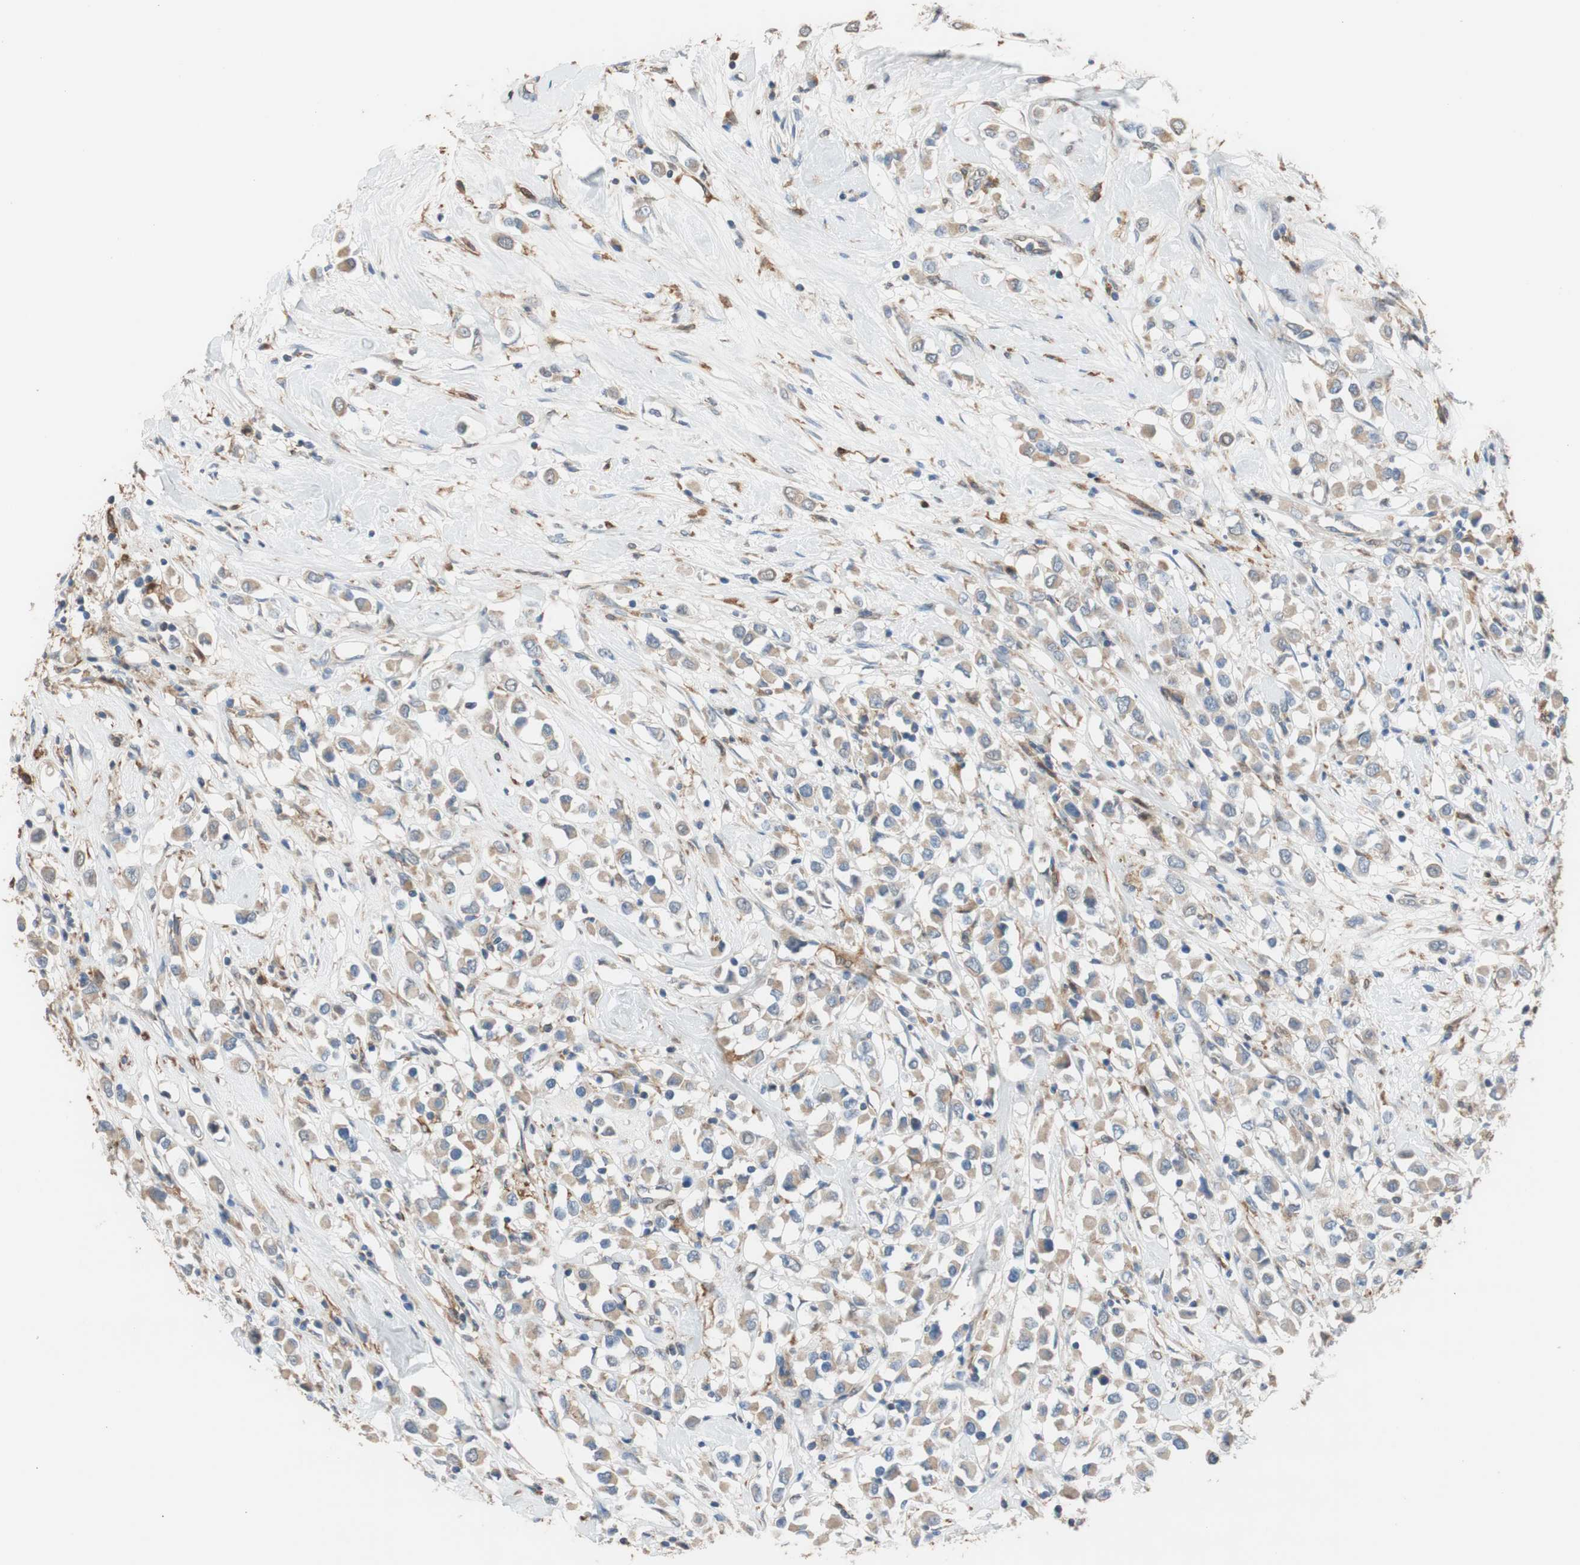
{"staining": {"intensity": "moderate", "quantity": ">75%", "location": "cytoplasmic/membranous"}, "tissue": "breast cancer", "cell_type": "Tumor cells", "image_type": "cancer", "snomed": [{"axis": "morphology", "description": "Duct carcinoma"}, {"axis": "topography", "description": "Breast"}], "caption": "IHC image of breast infiltrating ductal carcinoma stained for a protein (brown), which demonstrates medium levels of moderate cytoplasmic/membranous expression in about >75% of tumor cells.", "gene": "ALDH1A2", "patient": {"sex": "female", "age": 61}}